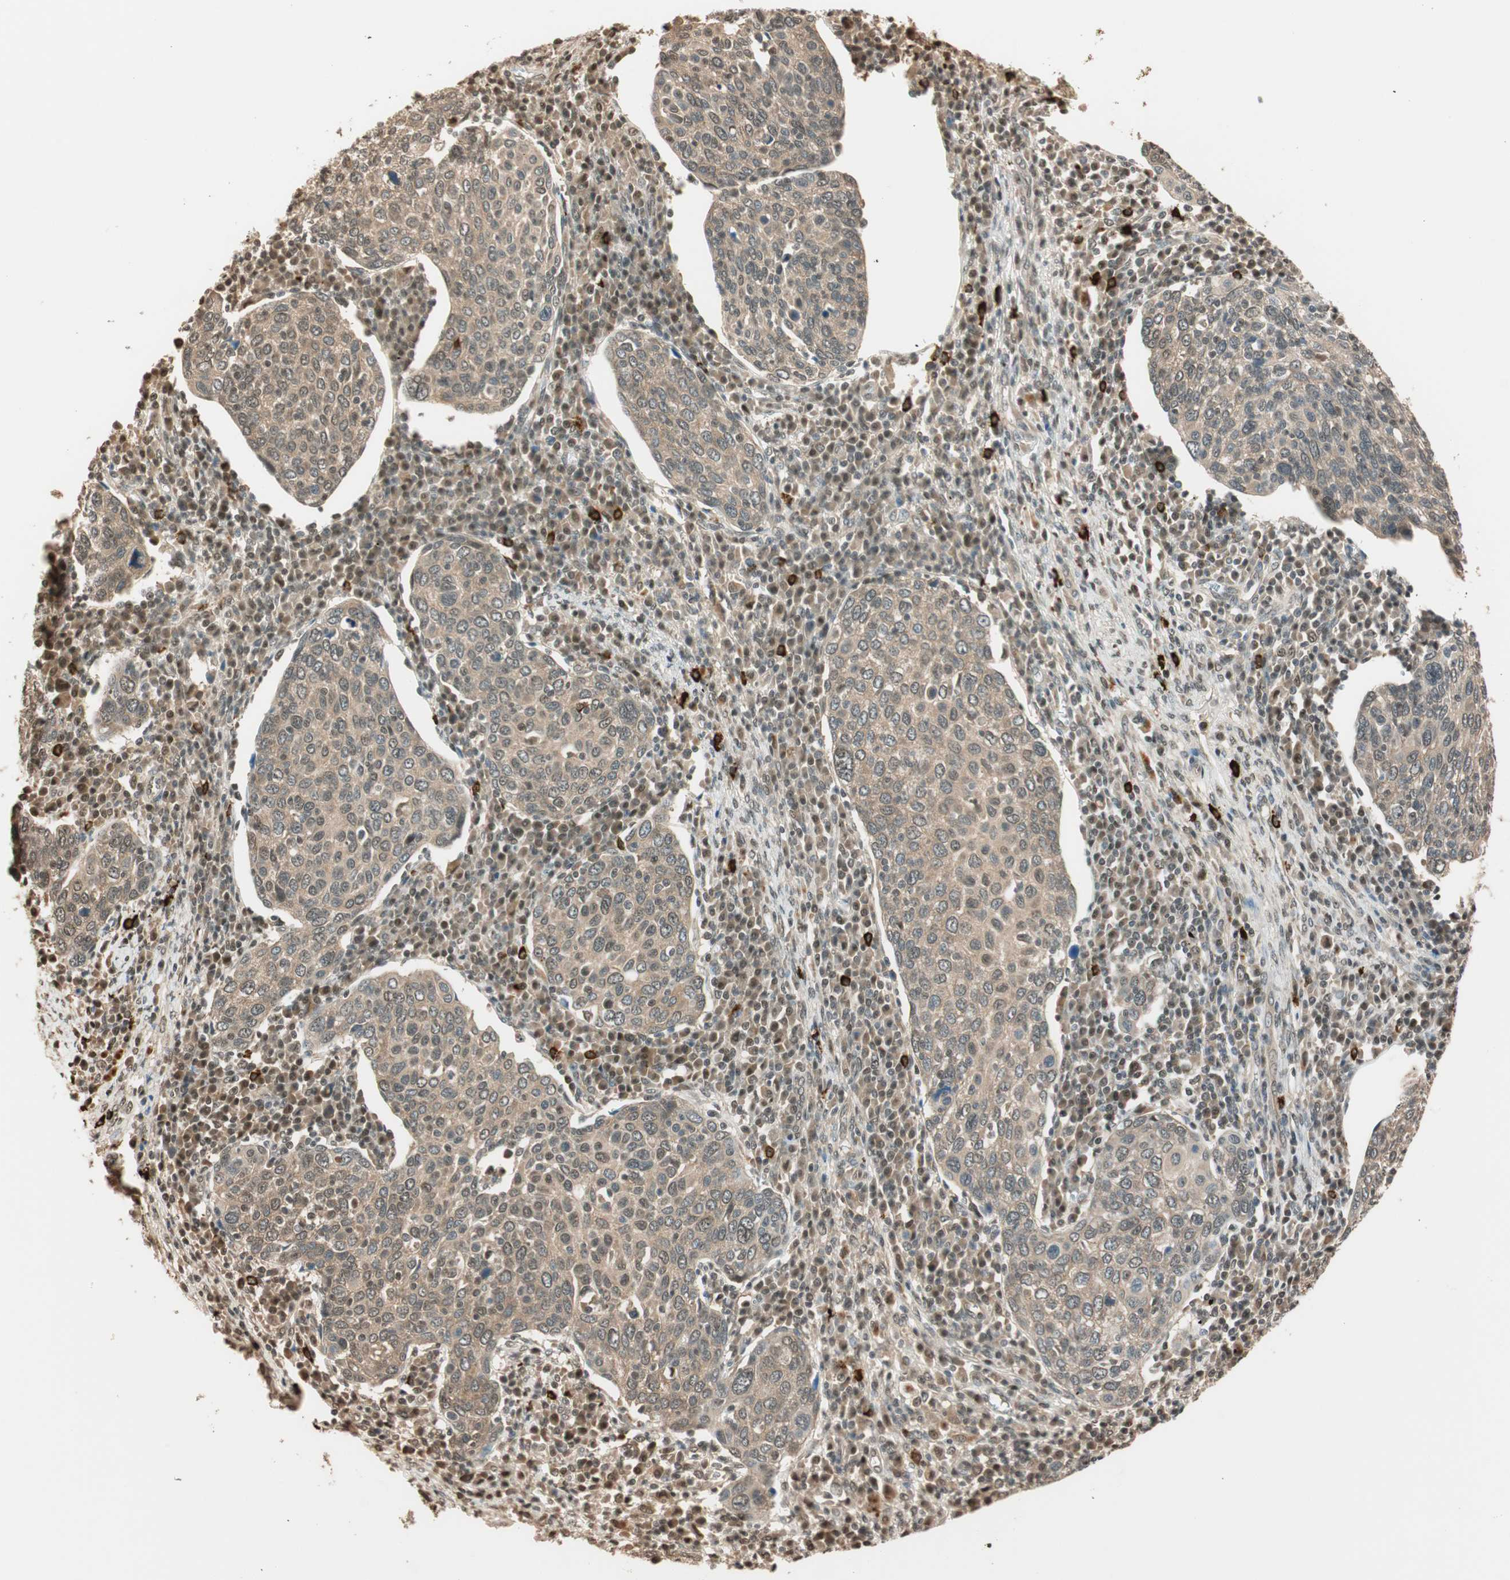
{"staining": {"intensity": "moderate", "quantity": ">75%", "location": "cytoplasmic/membranous"}, "tissue": "cervical cancer", "cell_type": "Tumor cells", "image_type": "cancer", "snomed": [{"axis": "morphology", "description": "Squamous cell carcinoma, NOS"}, {"axis": "topography", "description": "Cervix"}], "caption": "IHC of human cervical squamous cell carcinoma displays medium levels of moderate cytoplasmic/membranous expression in about >75% of tumor cells.", "gene": "ZNF443", "patient": {"sex": "female", "age": 40}}